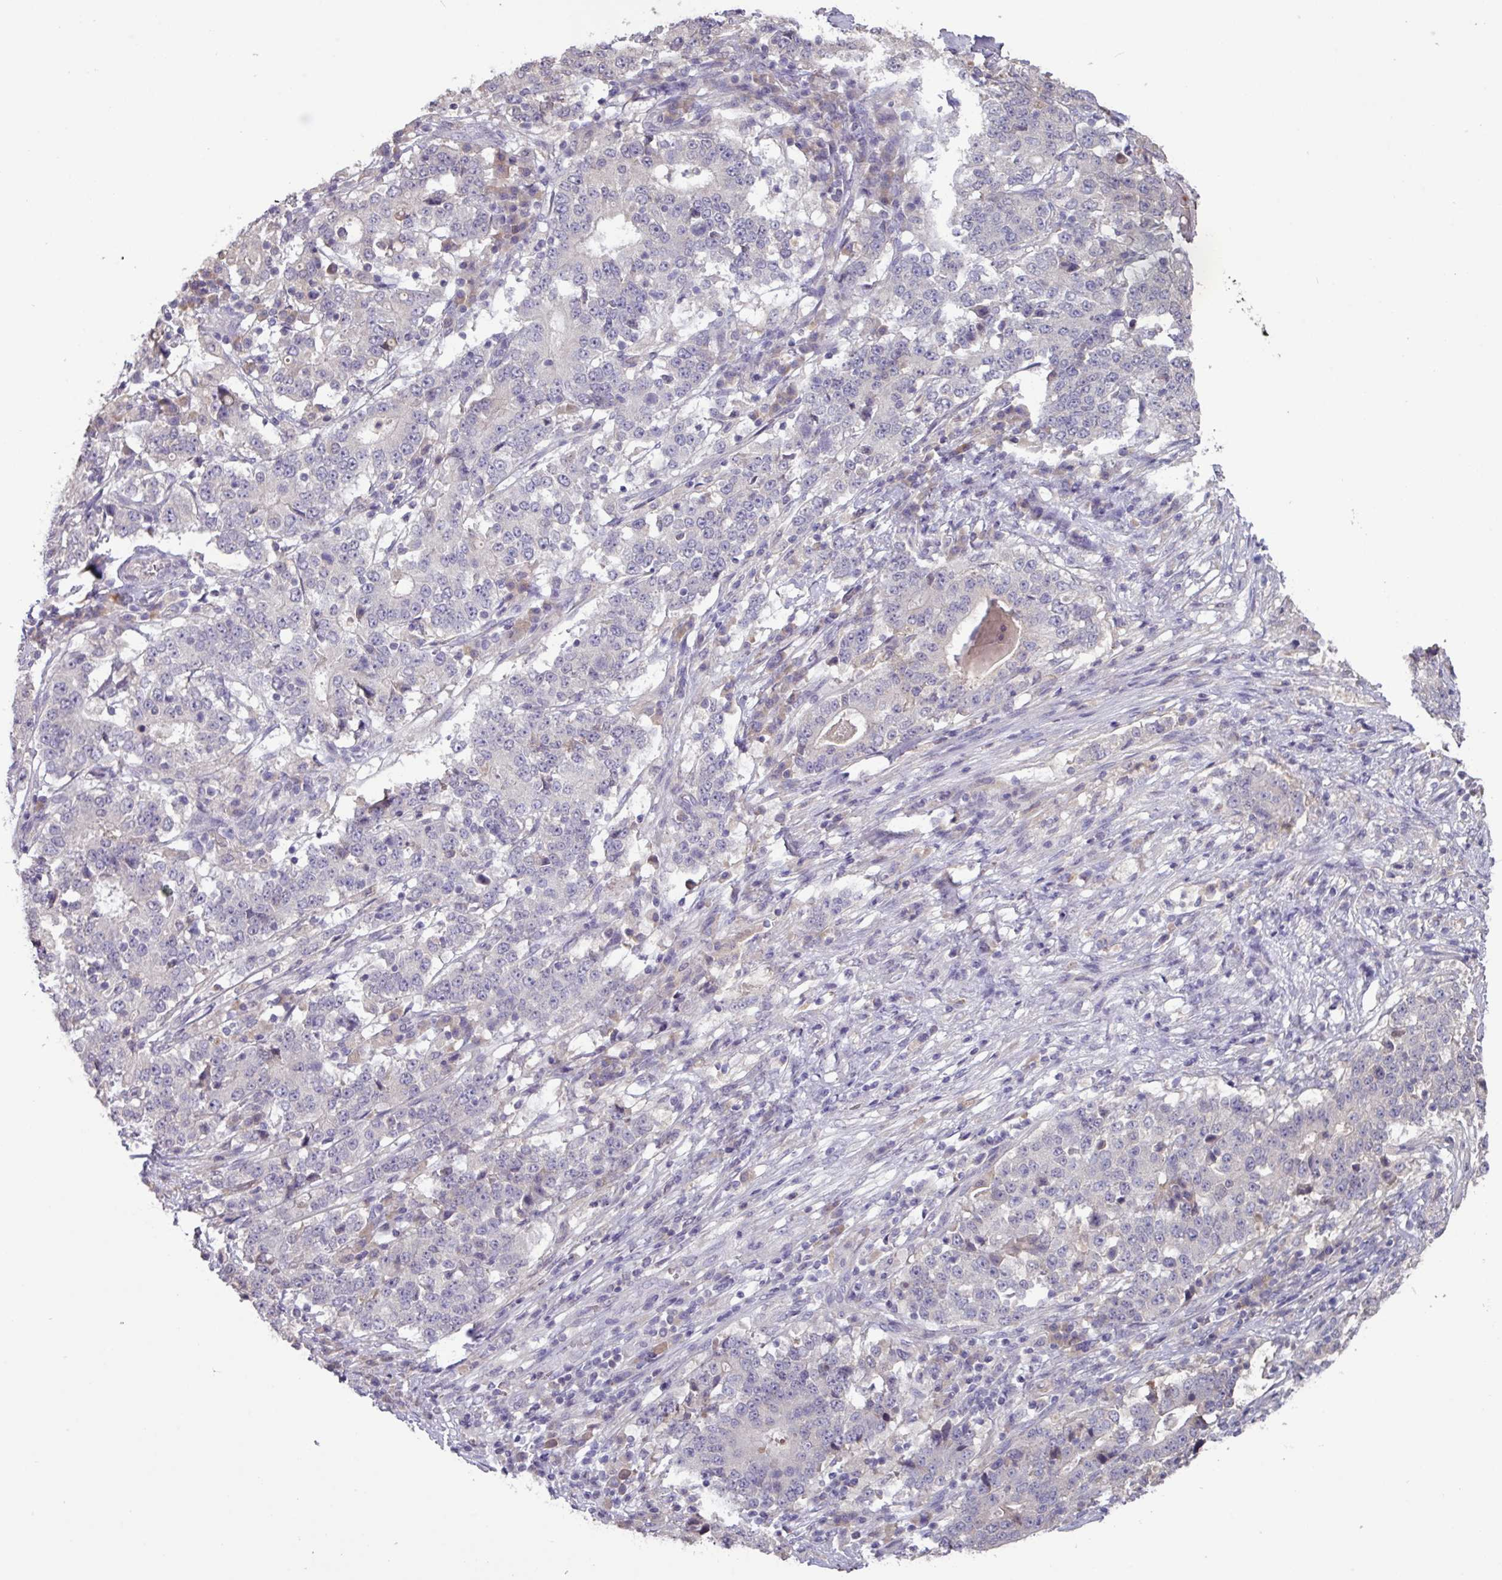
{"staining": {"intensity": "negative", "quantity": "none", "location": "none"}, "tissue": "stomach cancer", "cell_type": "Tumor cells", "image_type": "cancer", "snomed": [{"axis": "morphology", "description": "Adenocarcinoma, NOS"}, {"axis": "topography", "description": "Stomach"}], "caption": "There is no significant staining in tumor cells of stomach cancer.", "gene": "SLC5A10", "patient": {"sex": "male", "age": 59}}